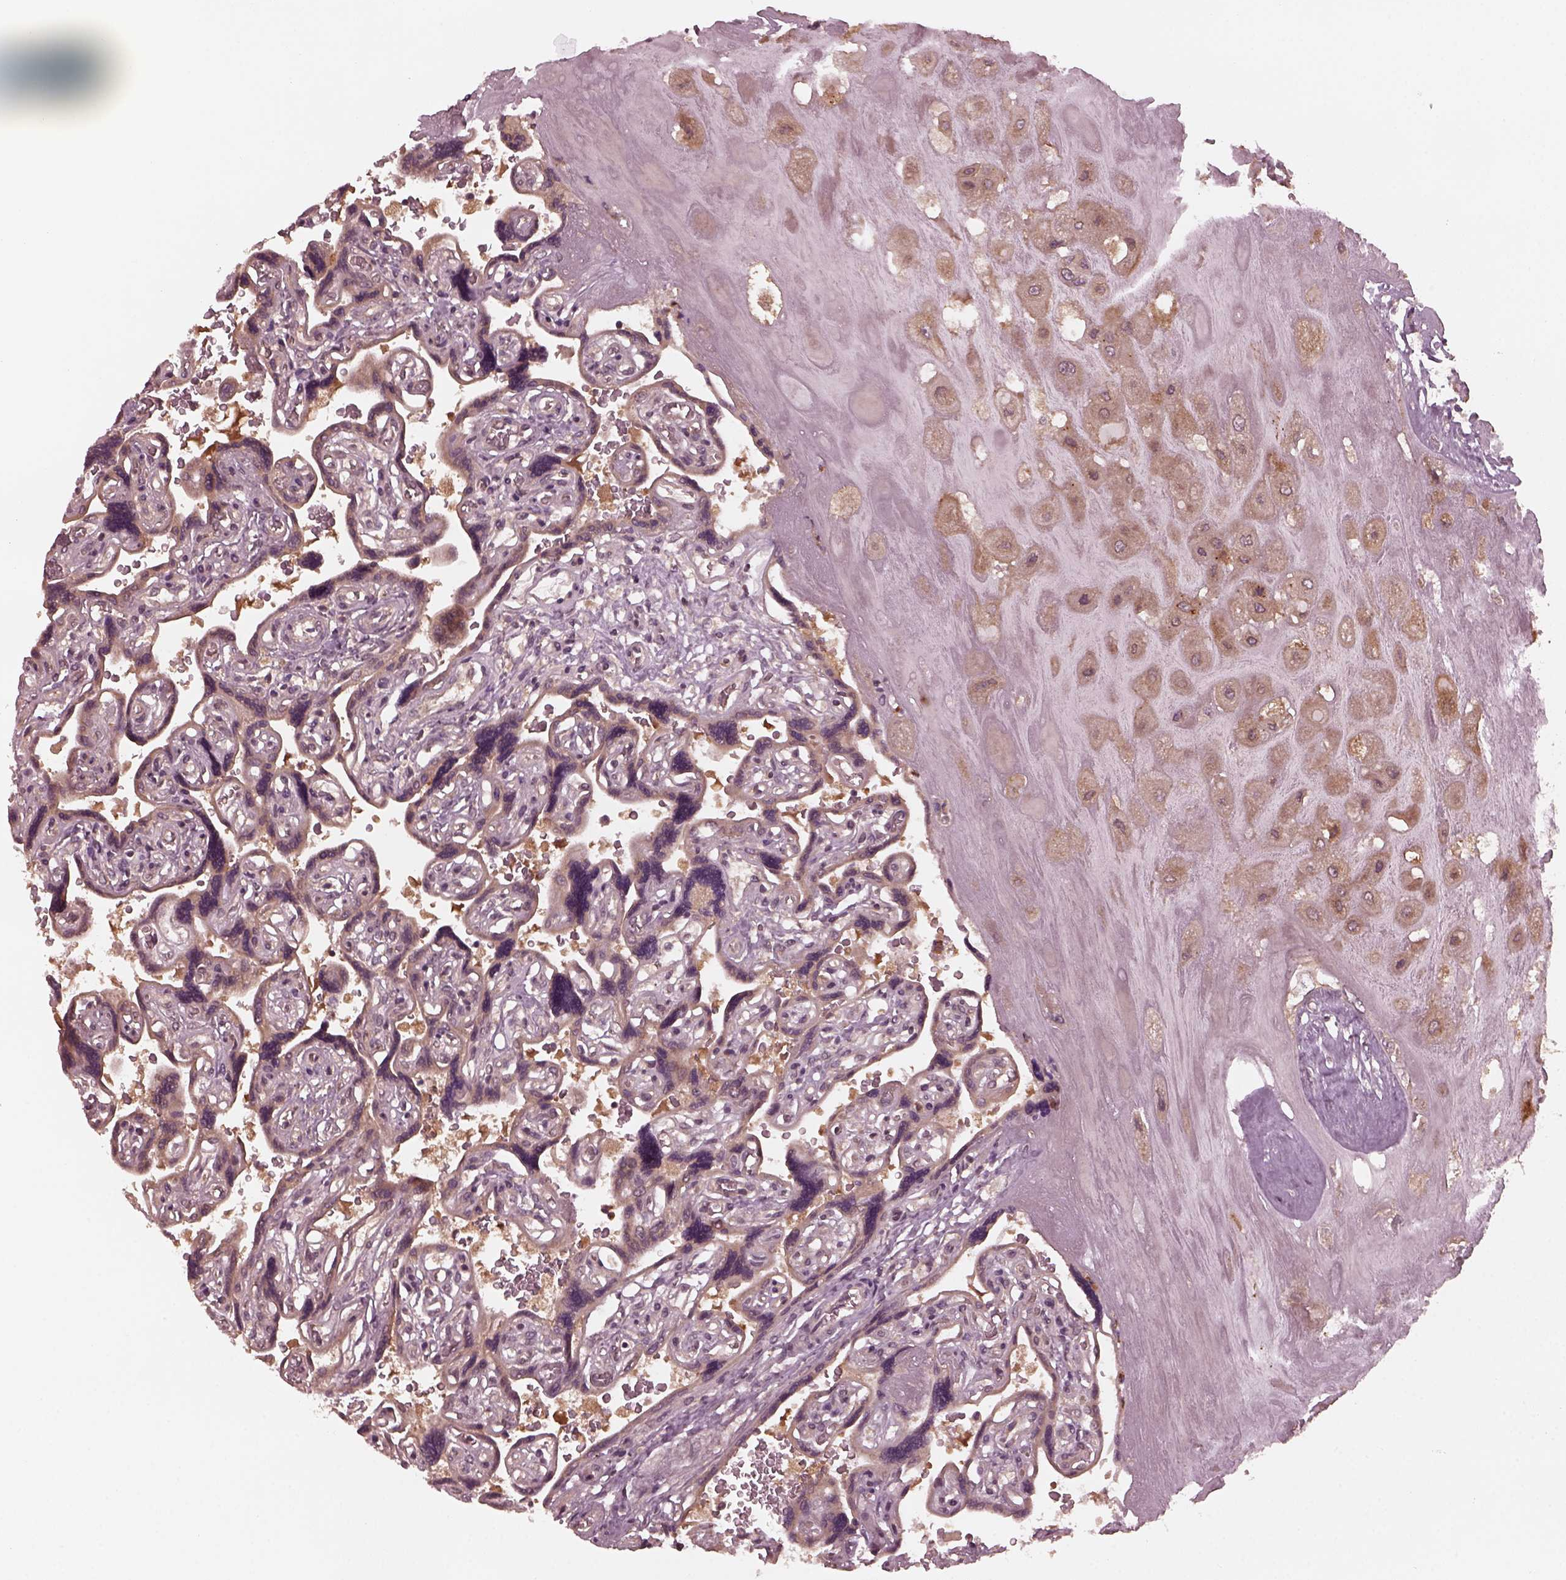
{"staining": {"intensity": "moderate", "quantity": ">75%", "location": "cytoplasmic/membranous"}, "tissue": "placenta", "cell_type": "Decidual cells", "image_type": "normal", "snomed": [{"axis": "morphology", "description": "Normal tissue, NOS"}, {"axis": "topography", "description": "Placenta"}], "caption": "Immunohistochemistry (DAB) staining of unremarkable placenta exhibits moderate cytoplasmic/membranous protein expression in about >75% of decidual cells.", "gene": "FAF2", "patient": {"sex": "female", "age": 32}}